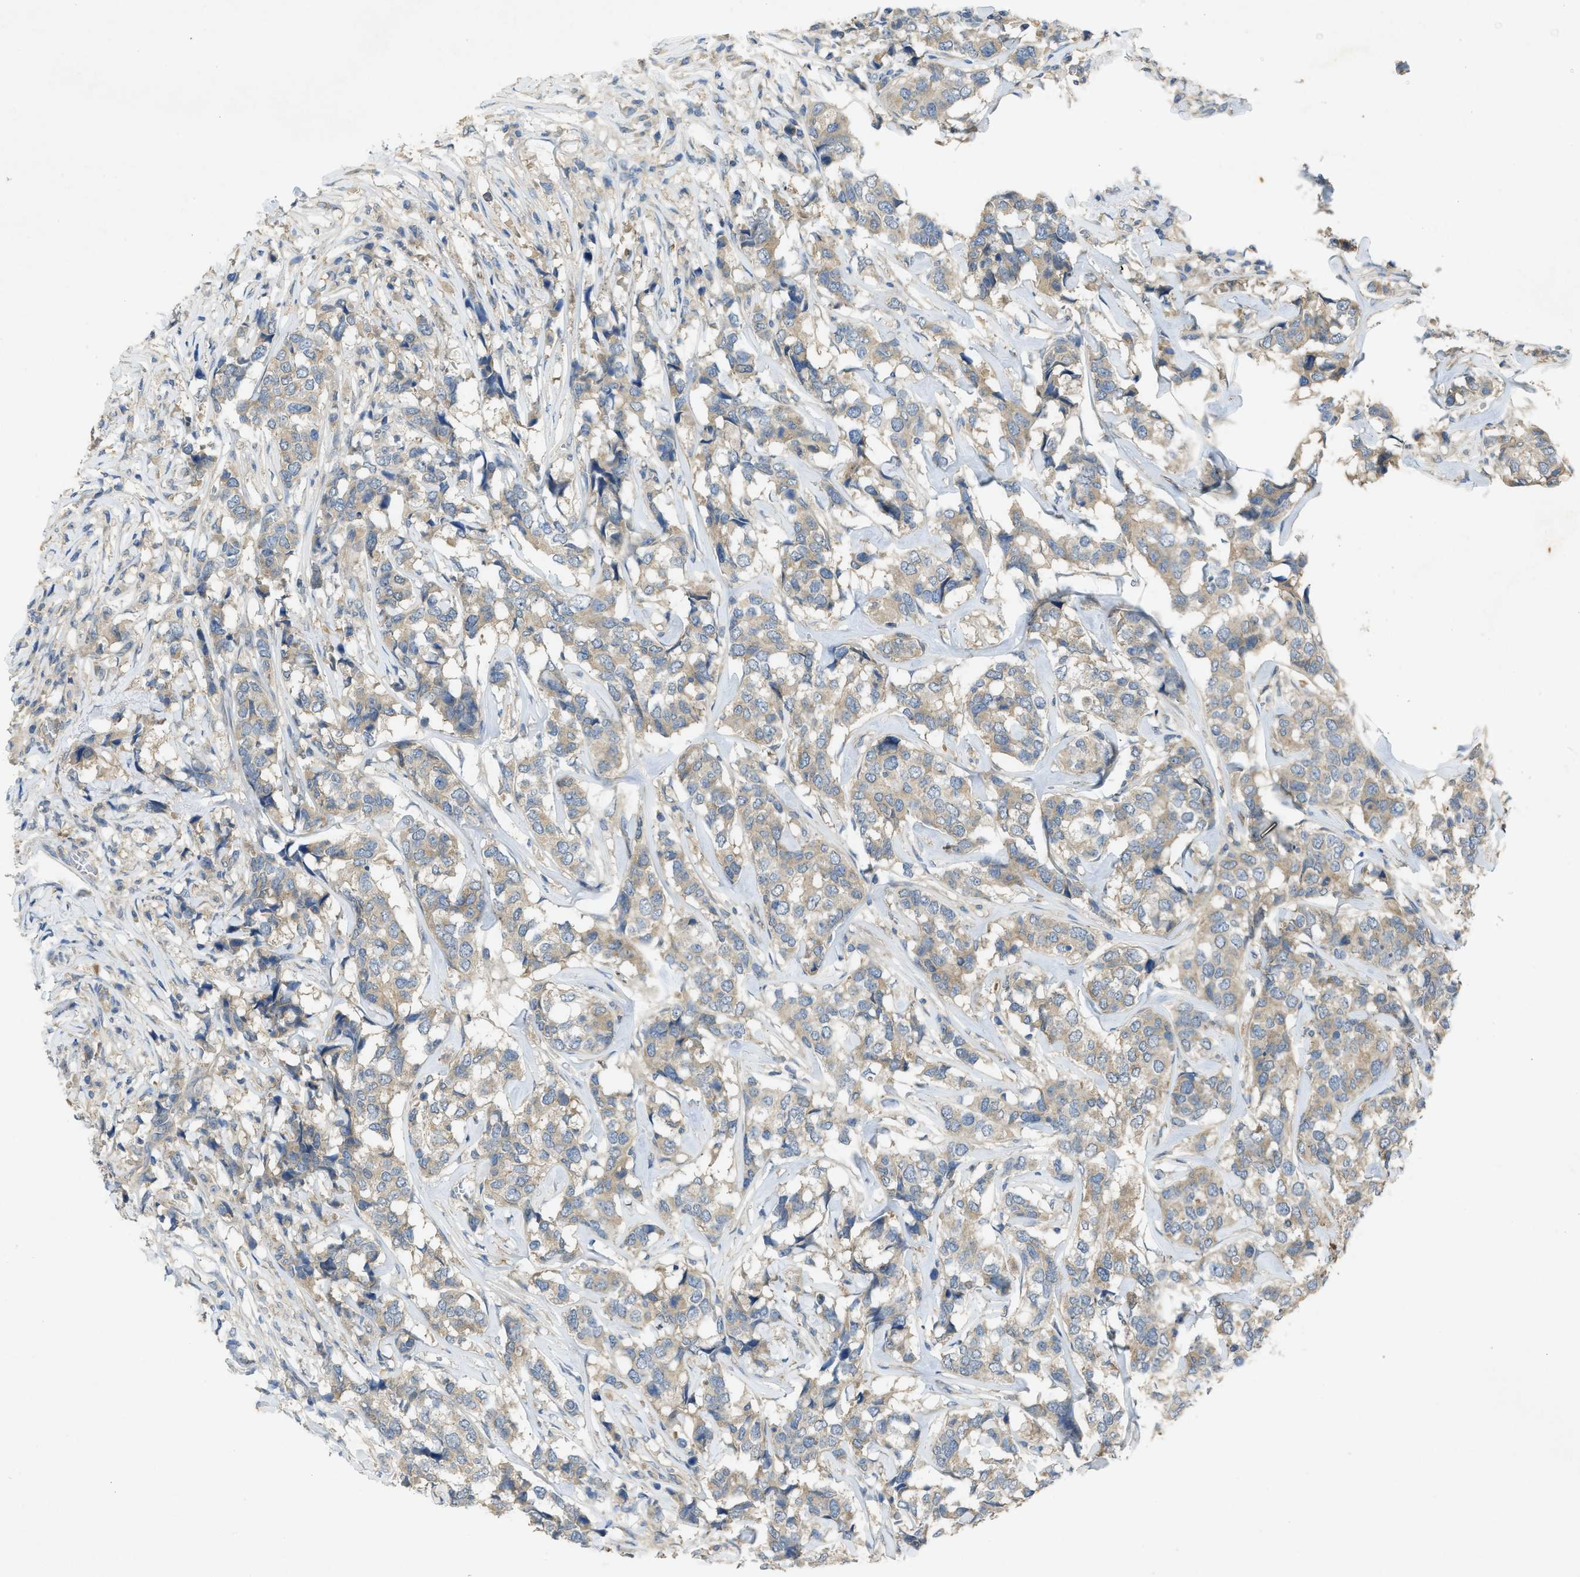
{"staining": {"intensity": "weak", "quantity": ">75%", "location": "cytoplasmic/membranous"}, "tissue": "breast cancer", "cell_type": "Tumor cells", "image_type": "cancer", "snomed": [{"axis": "morphology", "description": "Lobular carcinoma"}, {"axis": "topography", "description": "Breast"}], "caption": "Protein expression analysis of human breast cancer reveals weak cytoplasmic/membranous positivity in about >75% of tumor cells.", "gene": "PPP3CA", "patient": {"sex": "female", "age": 59}}